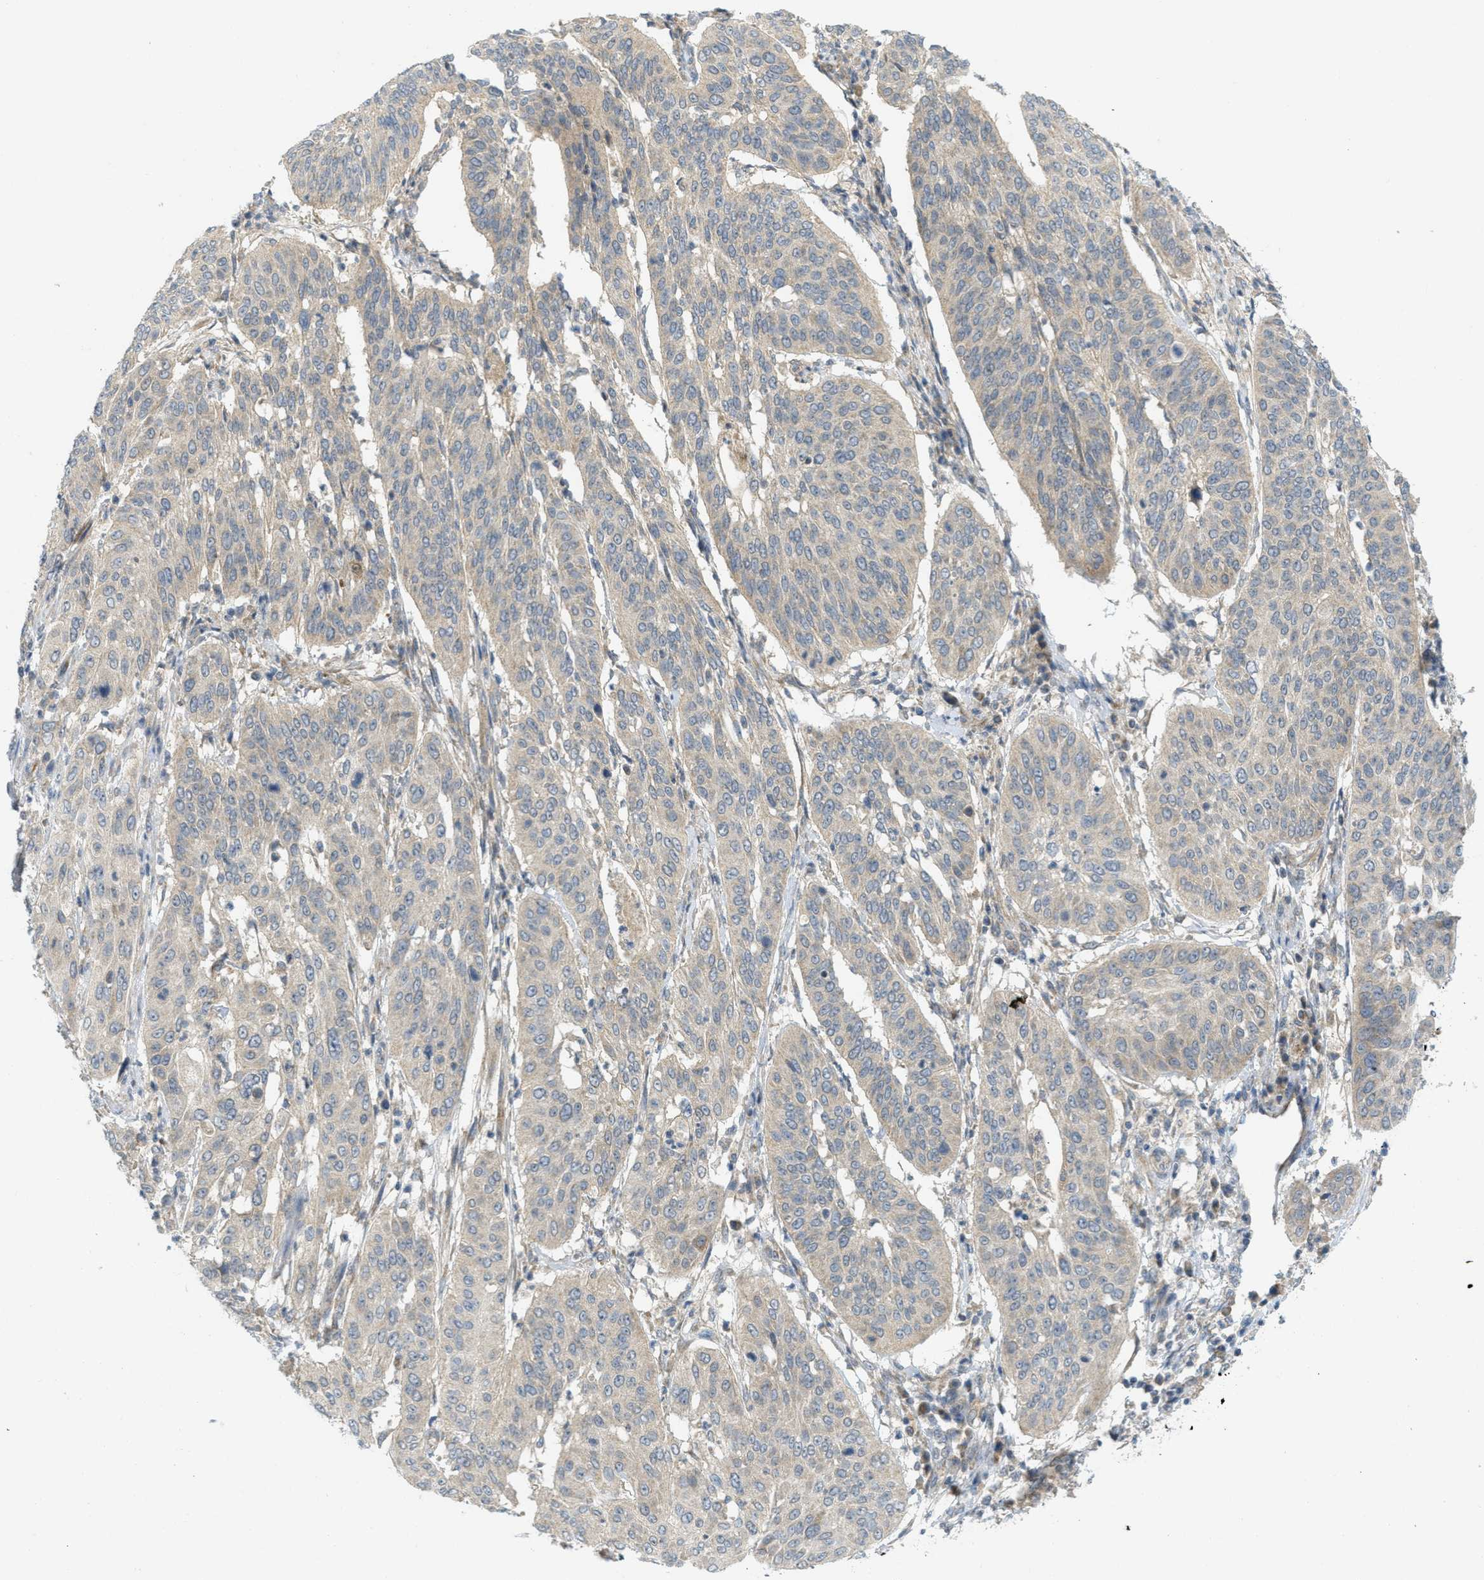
{"staining": {"intensity": "weak", "quantity": ">75%", "location": "cytoplasmic/membranous"}, "tissue": "cervical cancer", "cell_type": "Tumor cells", "image_type": "cancer", "snomed": [{"axis": "morphology", "description": "Normal tissue, NOS"}, {"axis": "morphology", "description": "Squamous cell carcinoma, NOS"}, {"axis": "topography", "description": "Cervix"}], "caption": "The immunohistochemical stain shows weak cytoplasmic/membranous expression in tumor cells of cervical squamous cell carcinoma tissue.", "gene": "PROC", "patient": {"sex": "female", "age": 39}}